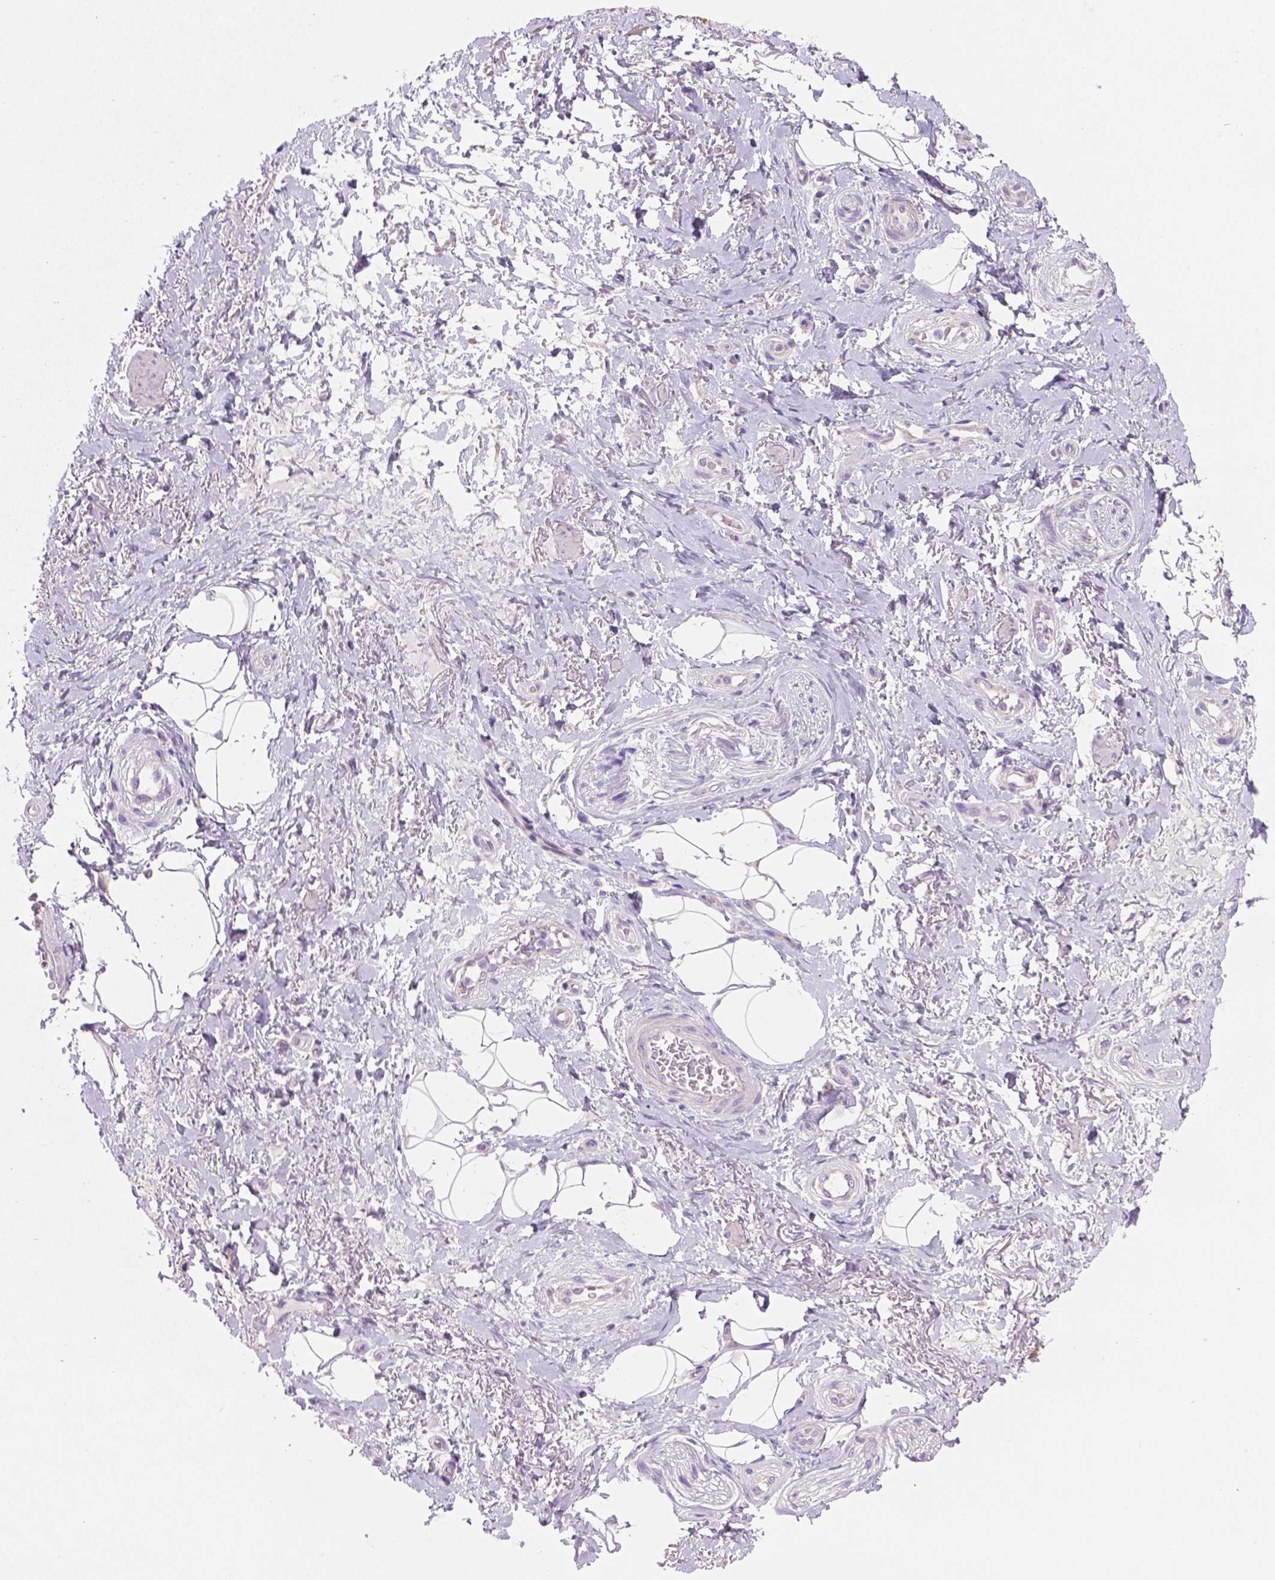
{"staining": {"intensity": "negative", "quantity": "none", "location": "none"}, "tissue": "adipose tissue", "cell_type": "Adipocytes", "image_type": "normal", "snomed": [{"axis": "morphology", "description": "Normal tissue, NOS"}, {"axis": "topography", "description": "Anal"}, {"axis": "topography", "description": "Peripheral nerve tissue"}], "caption": "High power microscopy histopathology image of an immunohistochemistry (IHC) photomicrograph of unremarkable adipose tissue, revealing no significant staining in adipocytes.", "gene": "CSPG5", "patient": {"sex": "male", "age": 53}}